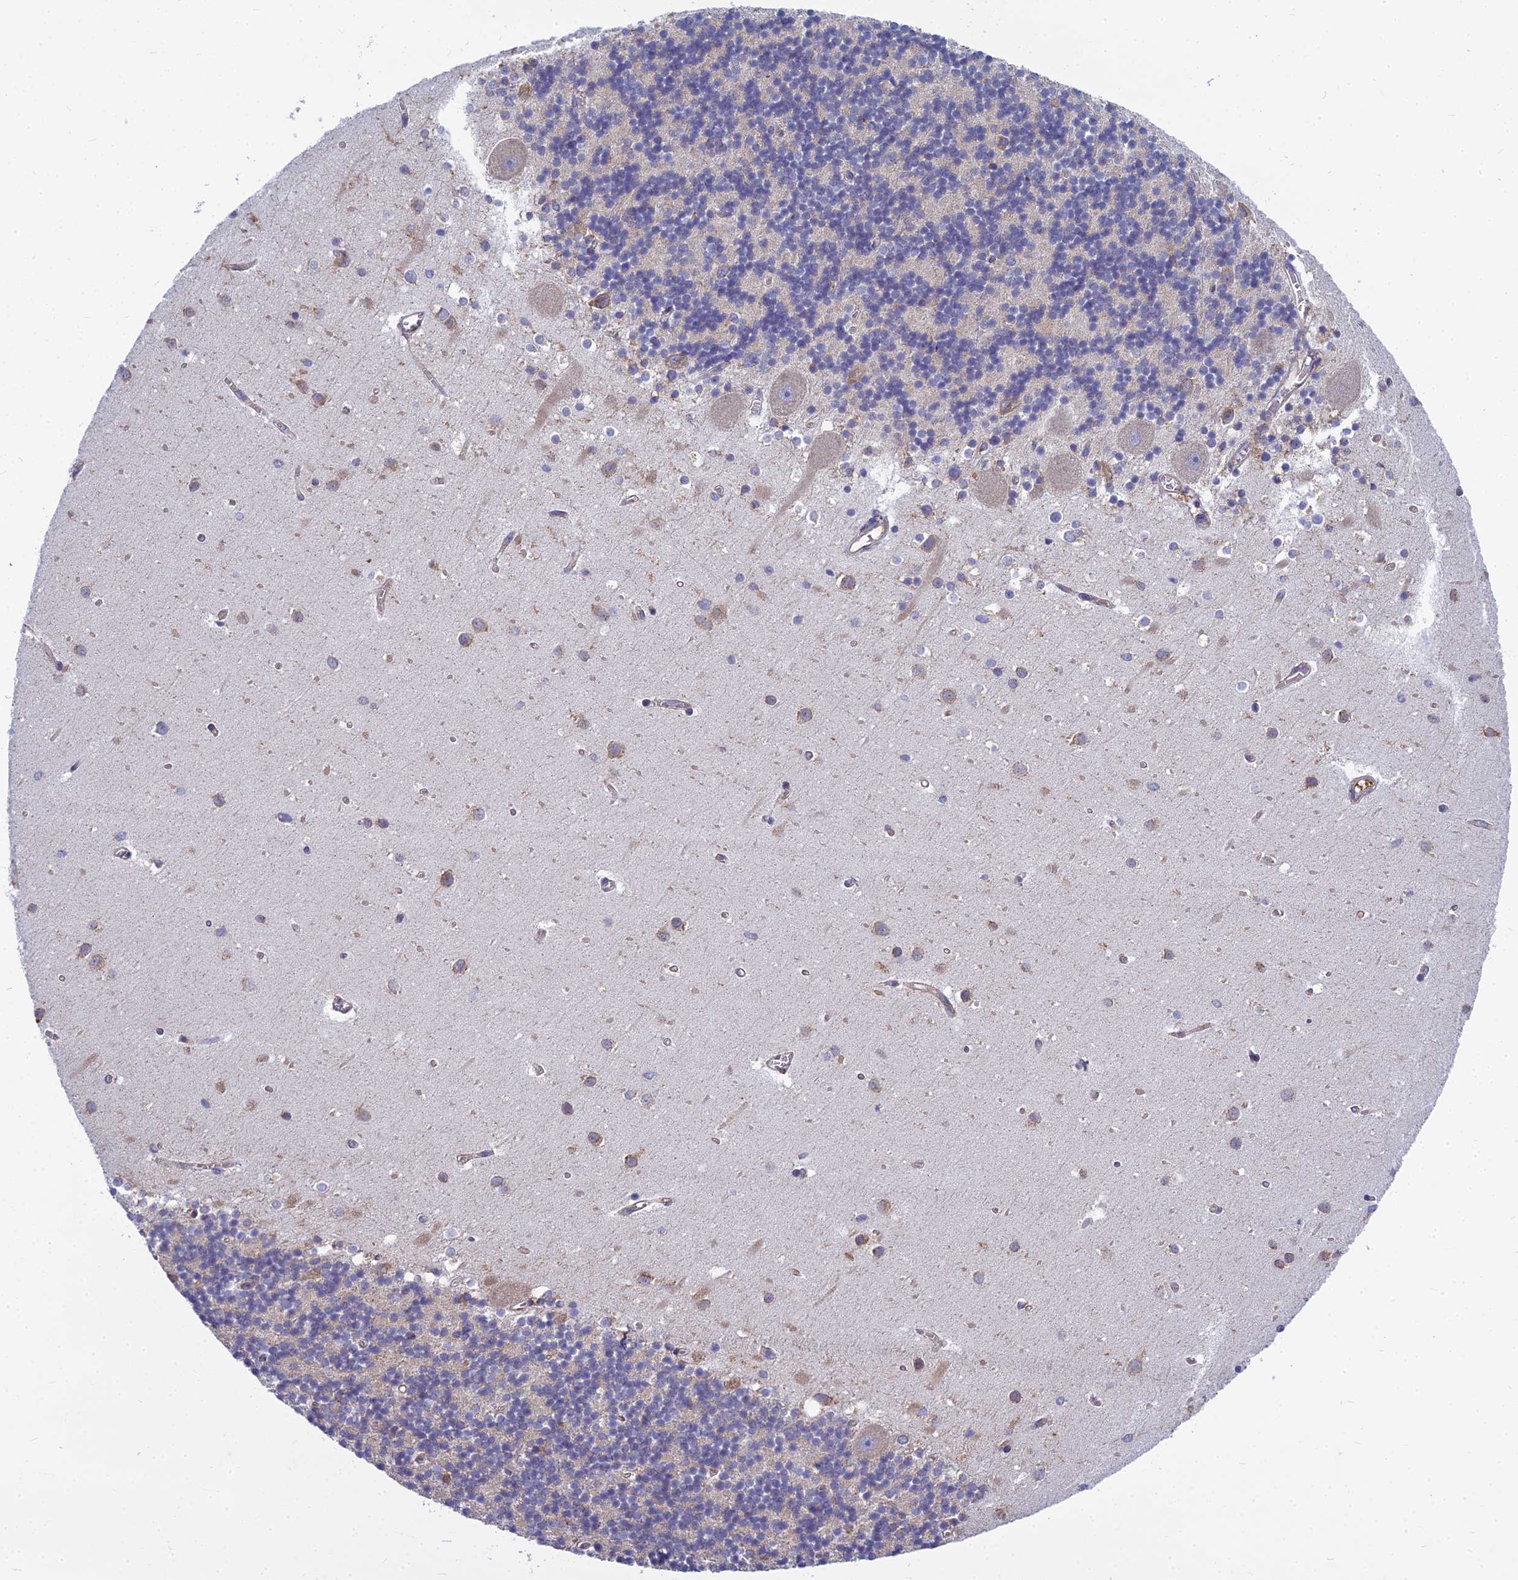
{"staining": {"intensity": "negative", "quantity": "none", "location": "none"}, "tissue": "cerebellum", "cell_type": "Cells in granular layer", "image_type": "normal", "snomed": [{"axis": "morphology", "description": "Normal tissue, NOS"}, {"axis": "topography", "description": "Cerebellum"}], "caption": "This is an IHC image of unremarkable cerebellum. There is no expression in cells in granular layer.", "gene": "KIAA1143", "patient": {"sex": "male", "age": 54}}